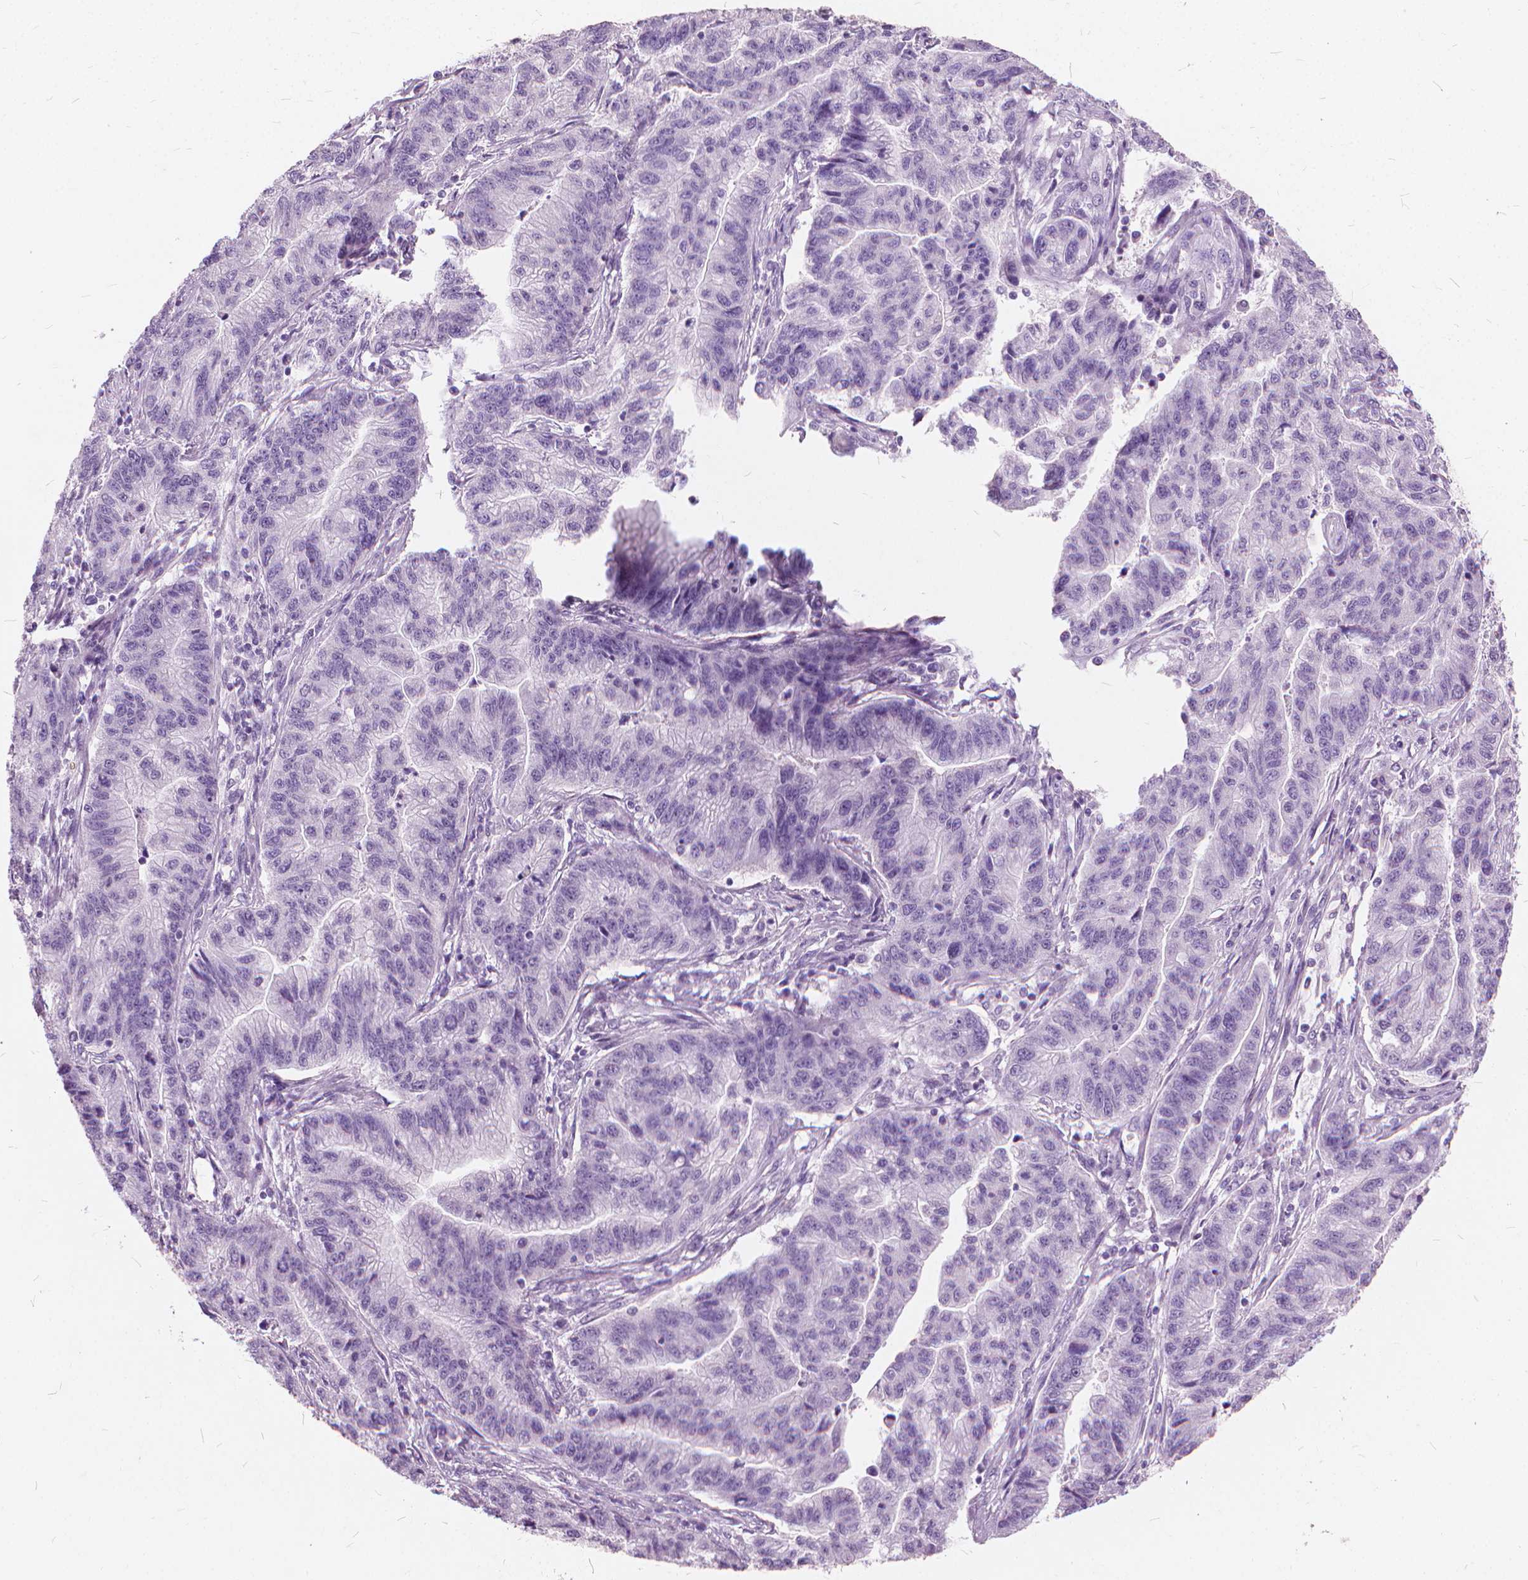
{"staining": {"intensity": "negative", "quantity": "none", "location": "none"}, "tissue": "stomach cancer", "cell_type": "Tumor cells", "image_type": "cancer", "snomed": [{"axis": "morphology", "description": "Adenocarcinoma, NOS"}, {"axis": "topography", "description": "Stomach"}], "caption": "IHC of human stomach adenocarcinoma displays no staining in tumor cells. (DAB immunohistochemistry (IHC) visualized using brightfield microscopy, high magnification).", "gene": "DNM1", "patient": {"sex": "male", "age": 83}}